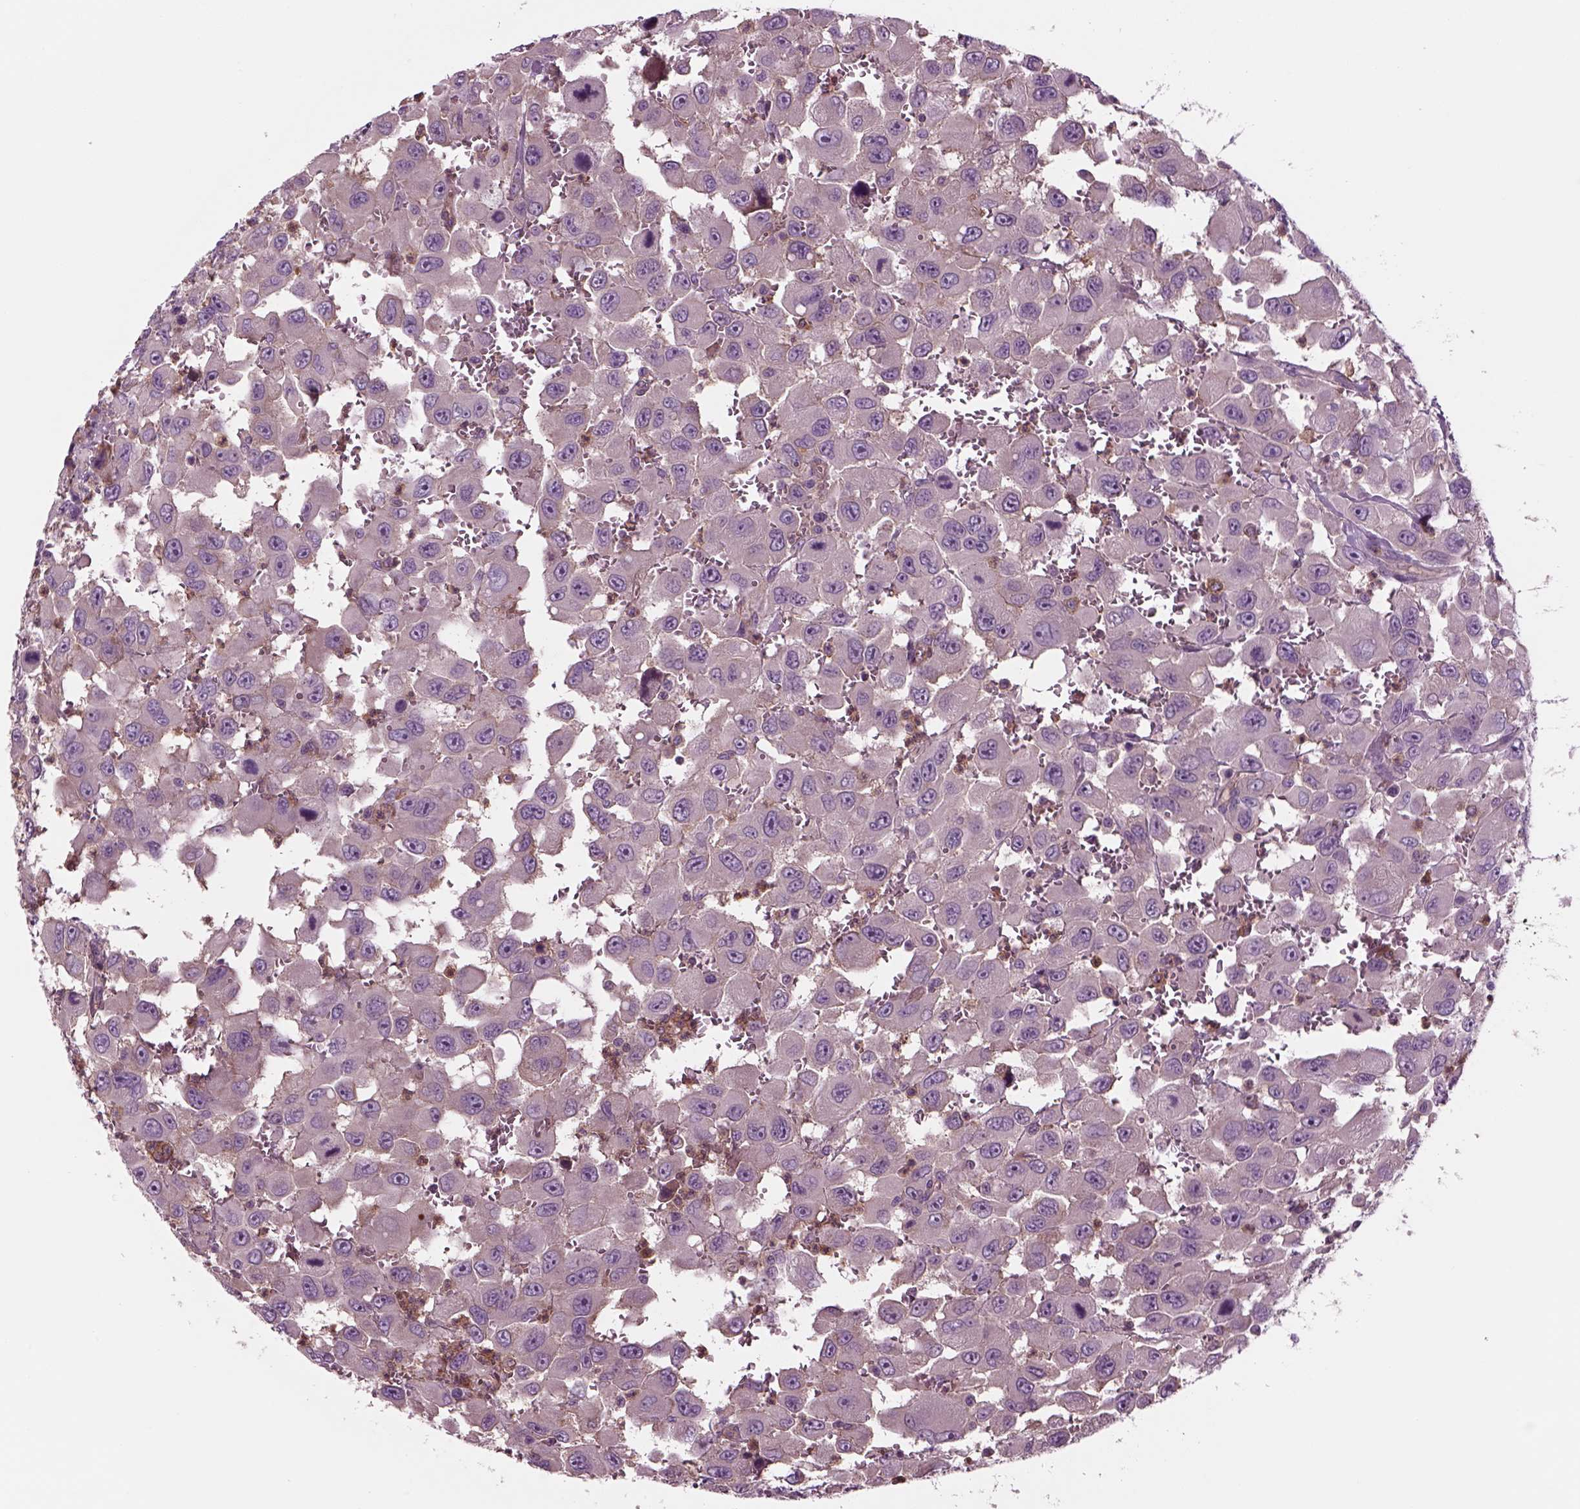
{"staining": {"intensity": "negative", "quantity": "none", "location": "none"}, "tissue": "head and neck cancer", "cell_type": "Tumor cells", "image_type": "cancer", "snomed": [{"axis": "morphology", "description": "Squamous cell carcinoma, NOS"}, {"axis": "morphology", "description": "Squamous cell carcinoma, metastatic, NOS"}, {"axis": "topography", "description": "Oral tissue"}, {"axis": "topography", "description": "Head-Neck"}], "caption": "Tumor cells are negative for protein expression in human head and neck cancer (metastatic squamous cell carcinoma).", "gene": "SLC2A3", "patient": {"sex": "female", "age": 85}}